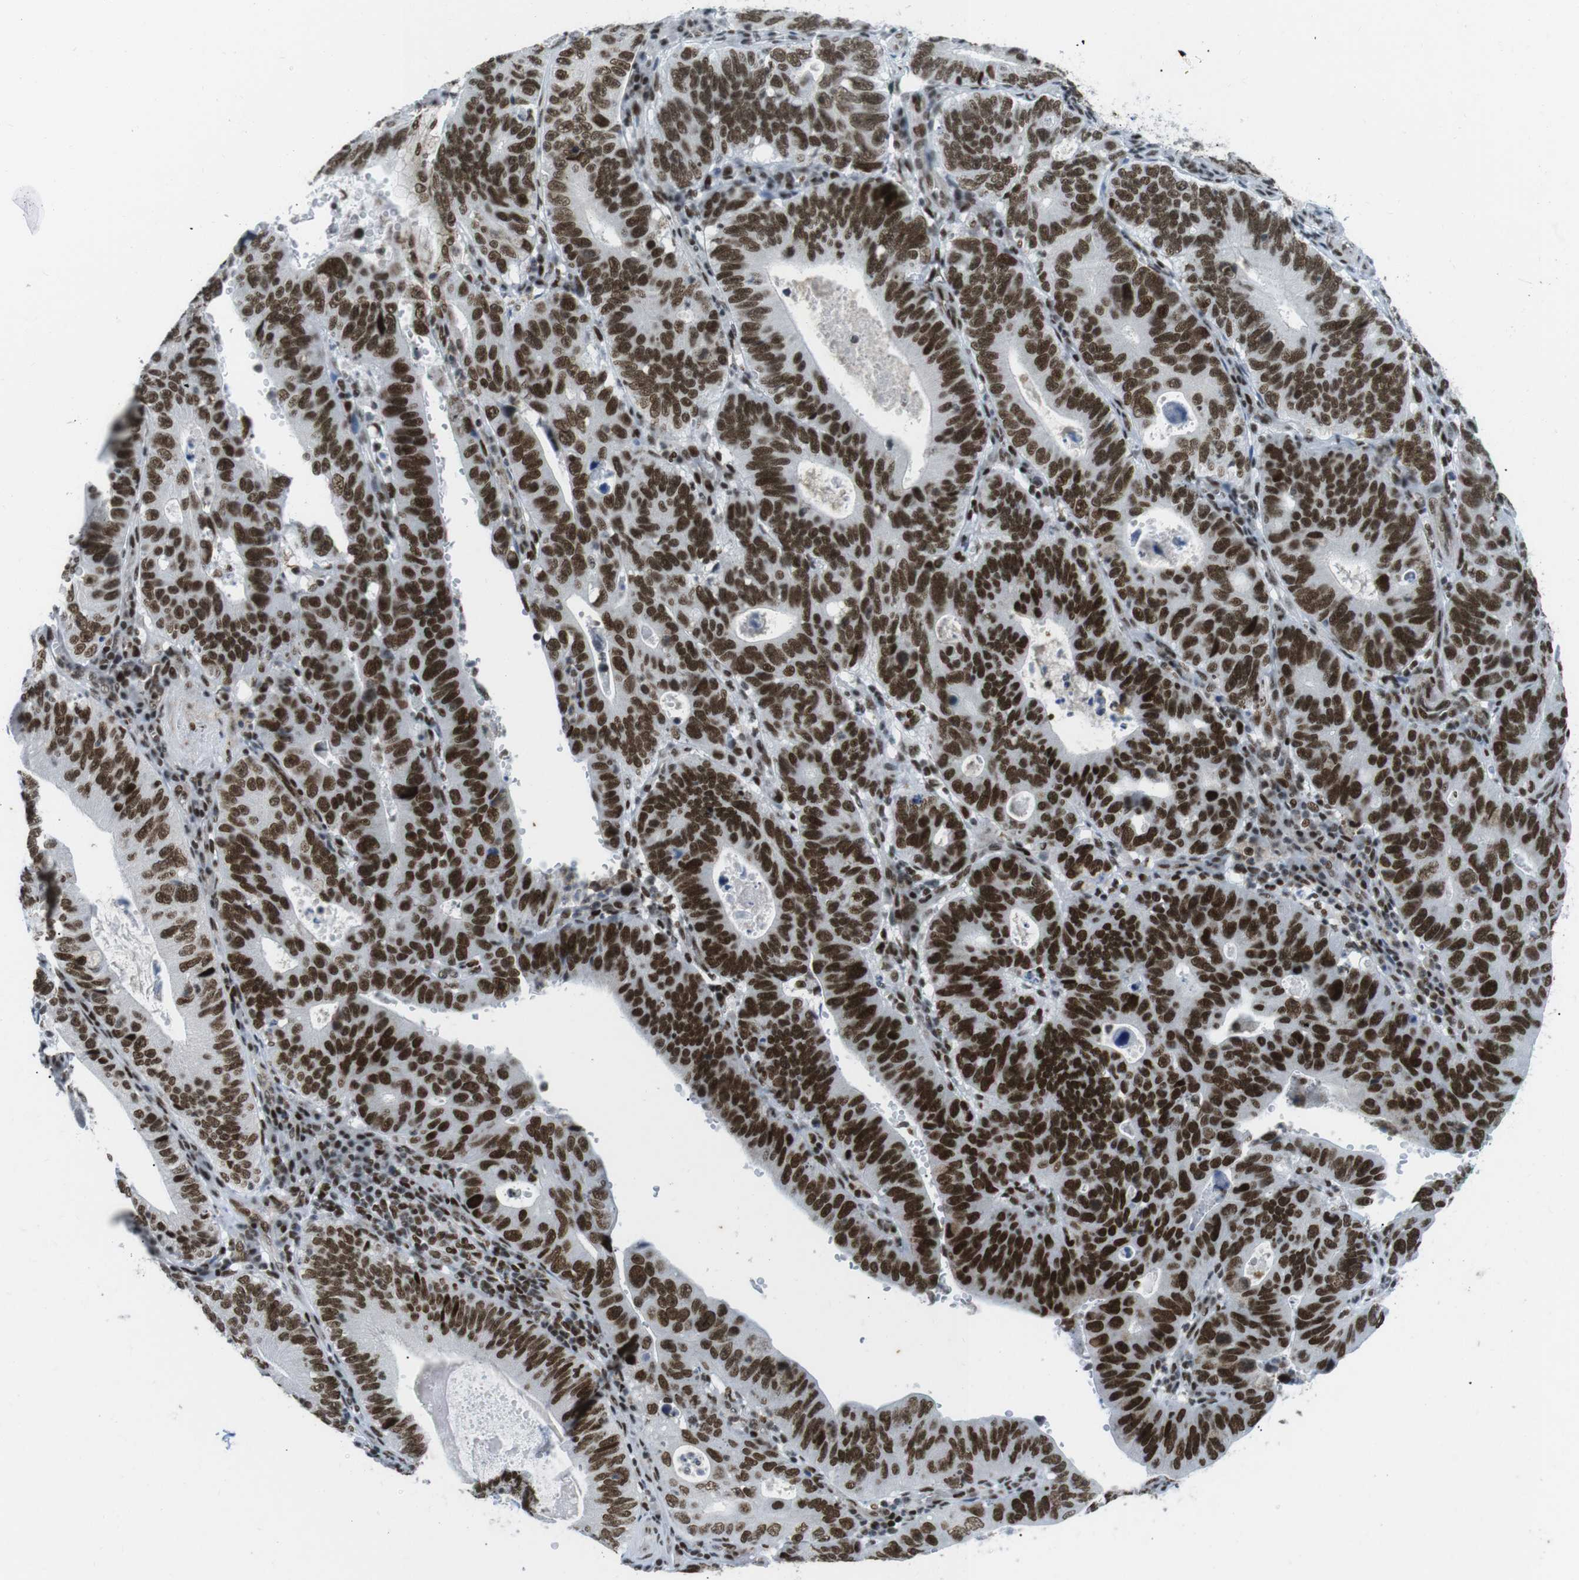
{"staining": {"intensity": "strong", "quantity": ">75%", "location": "nuclear"}, "tissue": "stomach cancer", "cell_type": "Tumor cells", "image_type": "cancer", "snomed": [{"axis": "morphology", "description": "Adenocarcinoma, NOS"}, {"axis": "topography", "description": "Stomach"}], "caption": "This image exhibits immunohistochemistry staining of human stomach adenocarcinoma, with high strong nuclear positivity in about >75% of tumor cells.", "gene": "ARID1A", "patient": {"sex": "male", "age": 59}}